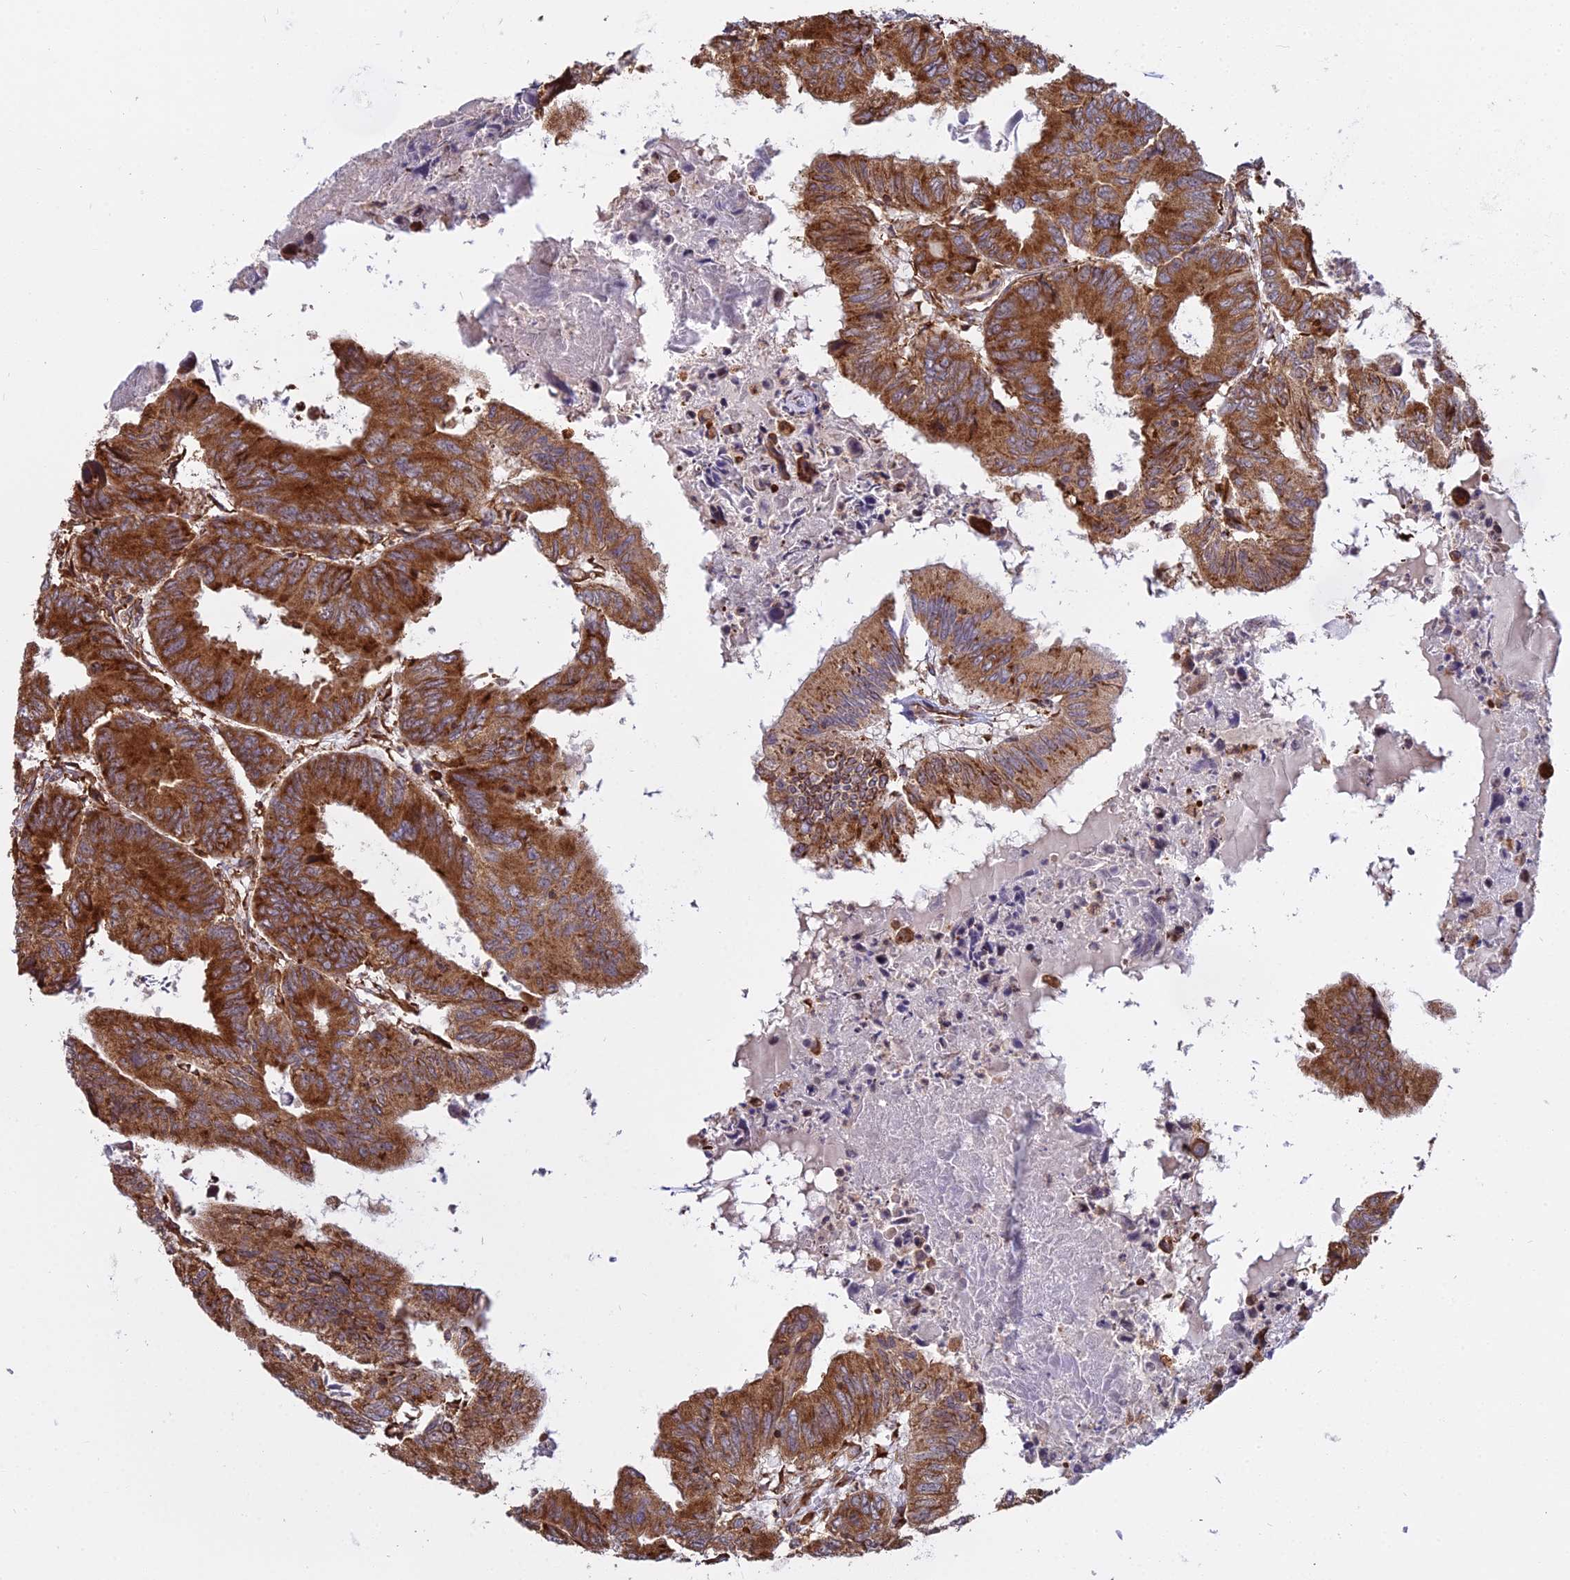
{"staining": {"intensity": "strong", "quantity": ">75%", "location": "cytoplasmic/membranous"}, "tissue": "colorectal cancer", "cell_type": "Tumor cells", "image_type": "cancer", "snomed": [{"axis": "morphology", "description": "Adenocarcinoma, NOS"}, {"axis": "topography", "description": "Colon"}], "caption": "DAB immunohistochemical staining of human adenocarcinoma (colorectal) reveals strong cytoplasmic/membranous protein positivity in about >75% of tumor cells.", "gene": "RPL26", "patient": {"sex": "male", "age": 85}}